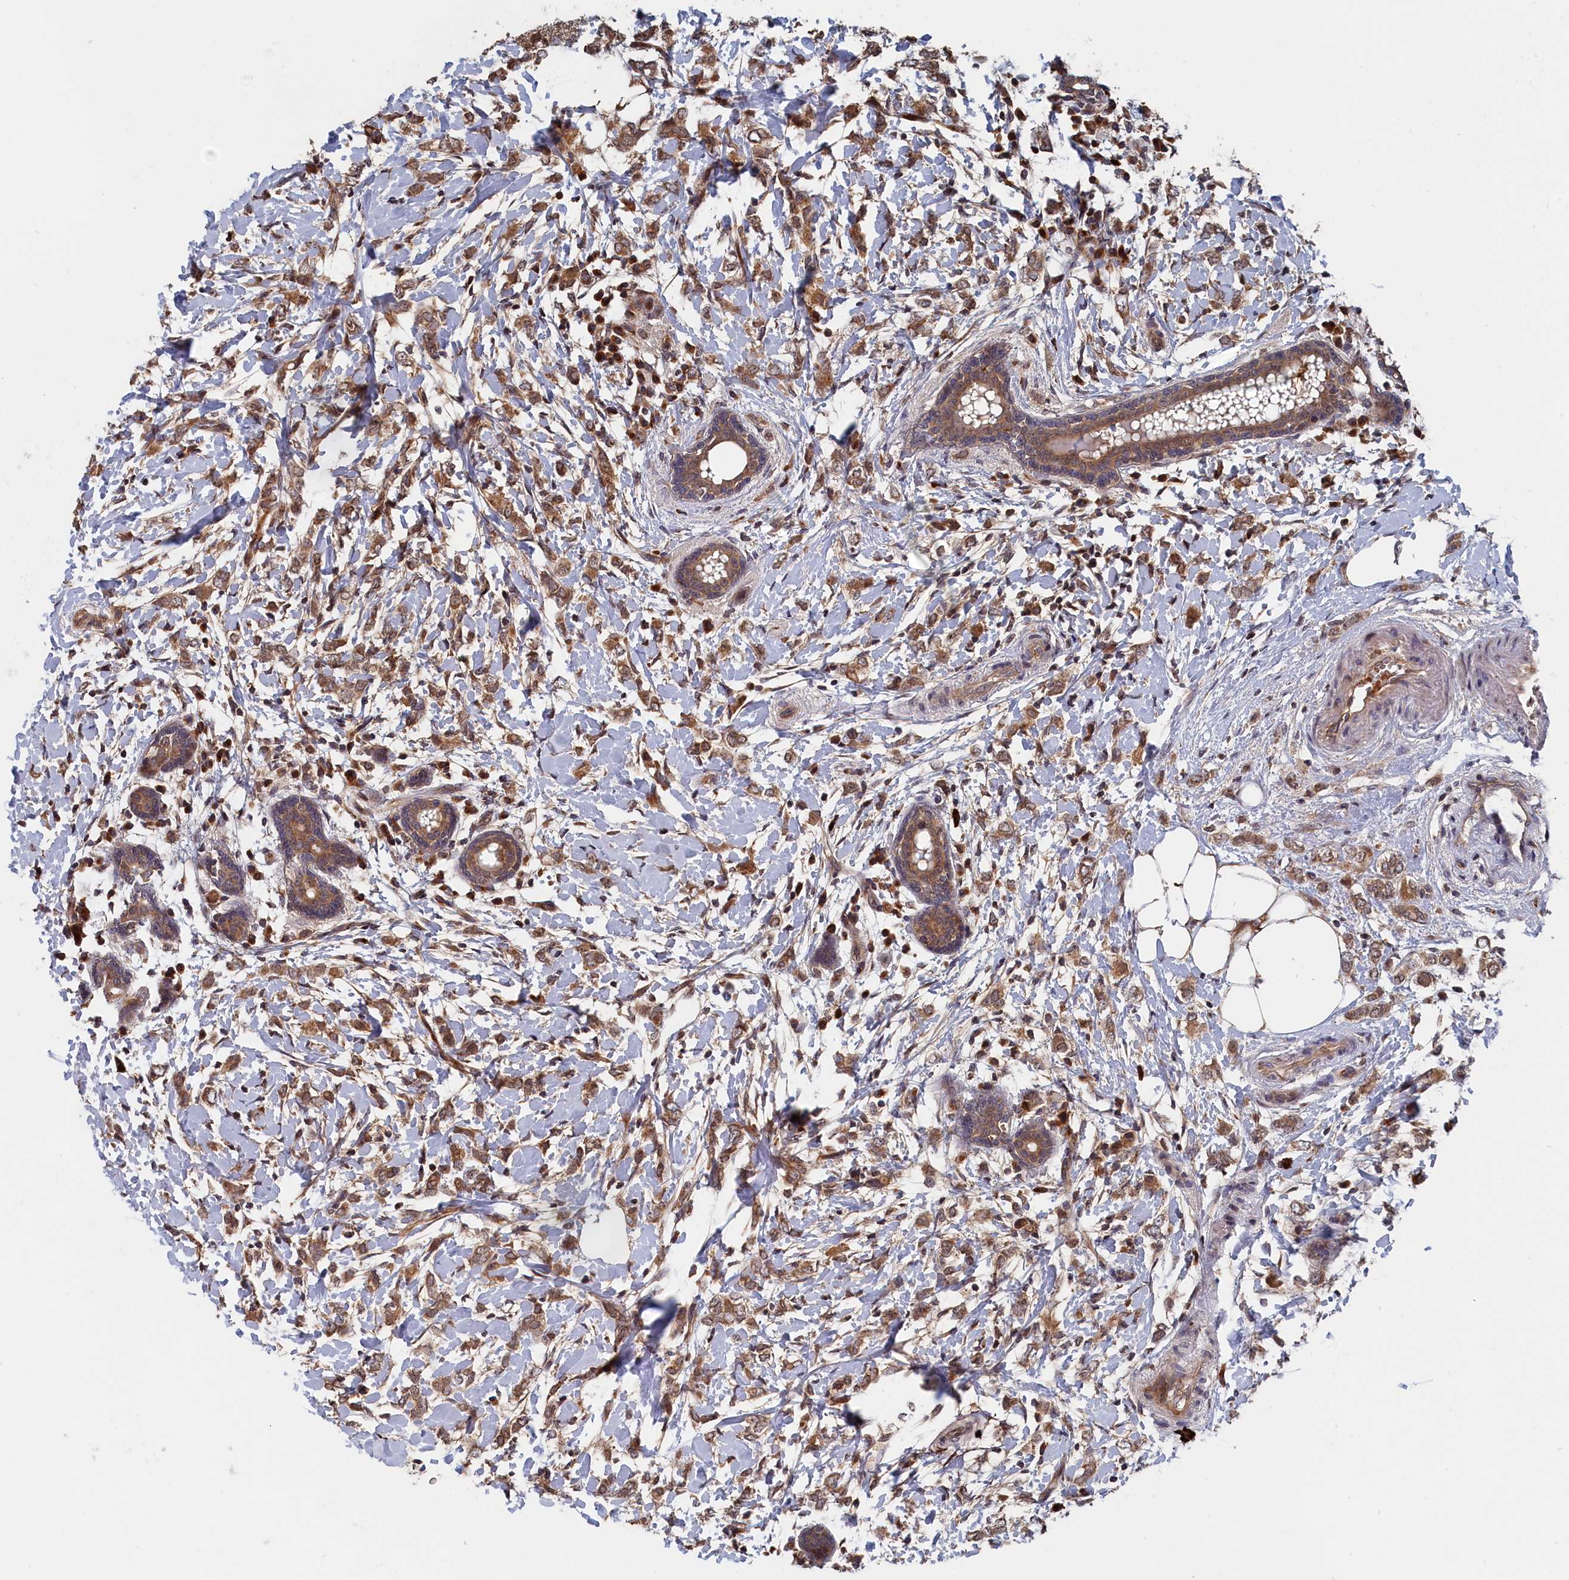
{"staining": {"intensity": "moderate", "quantity": ">75%", "location": "cytoplasmic/membranous"}, "tissue": "breast cancer", "cell_type": "Tumor cells", "image_type": "cancer", "snomed": [{"axis": "morphology", "description": "Normal tissue, NOS"}, {"axis": "morphology", "description": "Lobular carcinoma"}, {"axis": "topography", "description": "Breast"}], "caption": "Immunohistochemical staining of breast cancer (lobular carcinoma) displays medium levels of moderate cytoplasmic/membranous expression in about >75% of tumor cells.", "gene": "TRAPPC2L", "patient": {"sex": "female", "age": 47}}